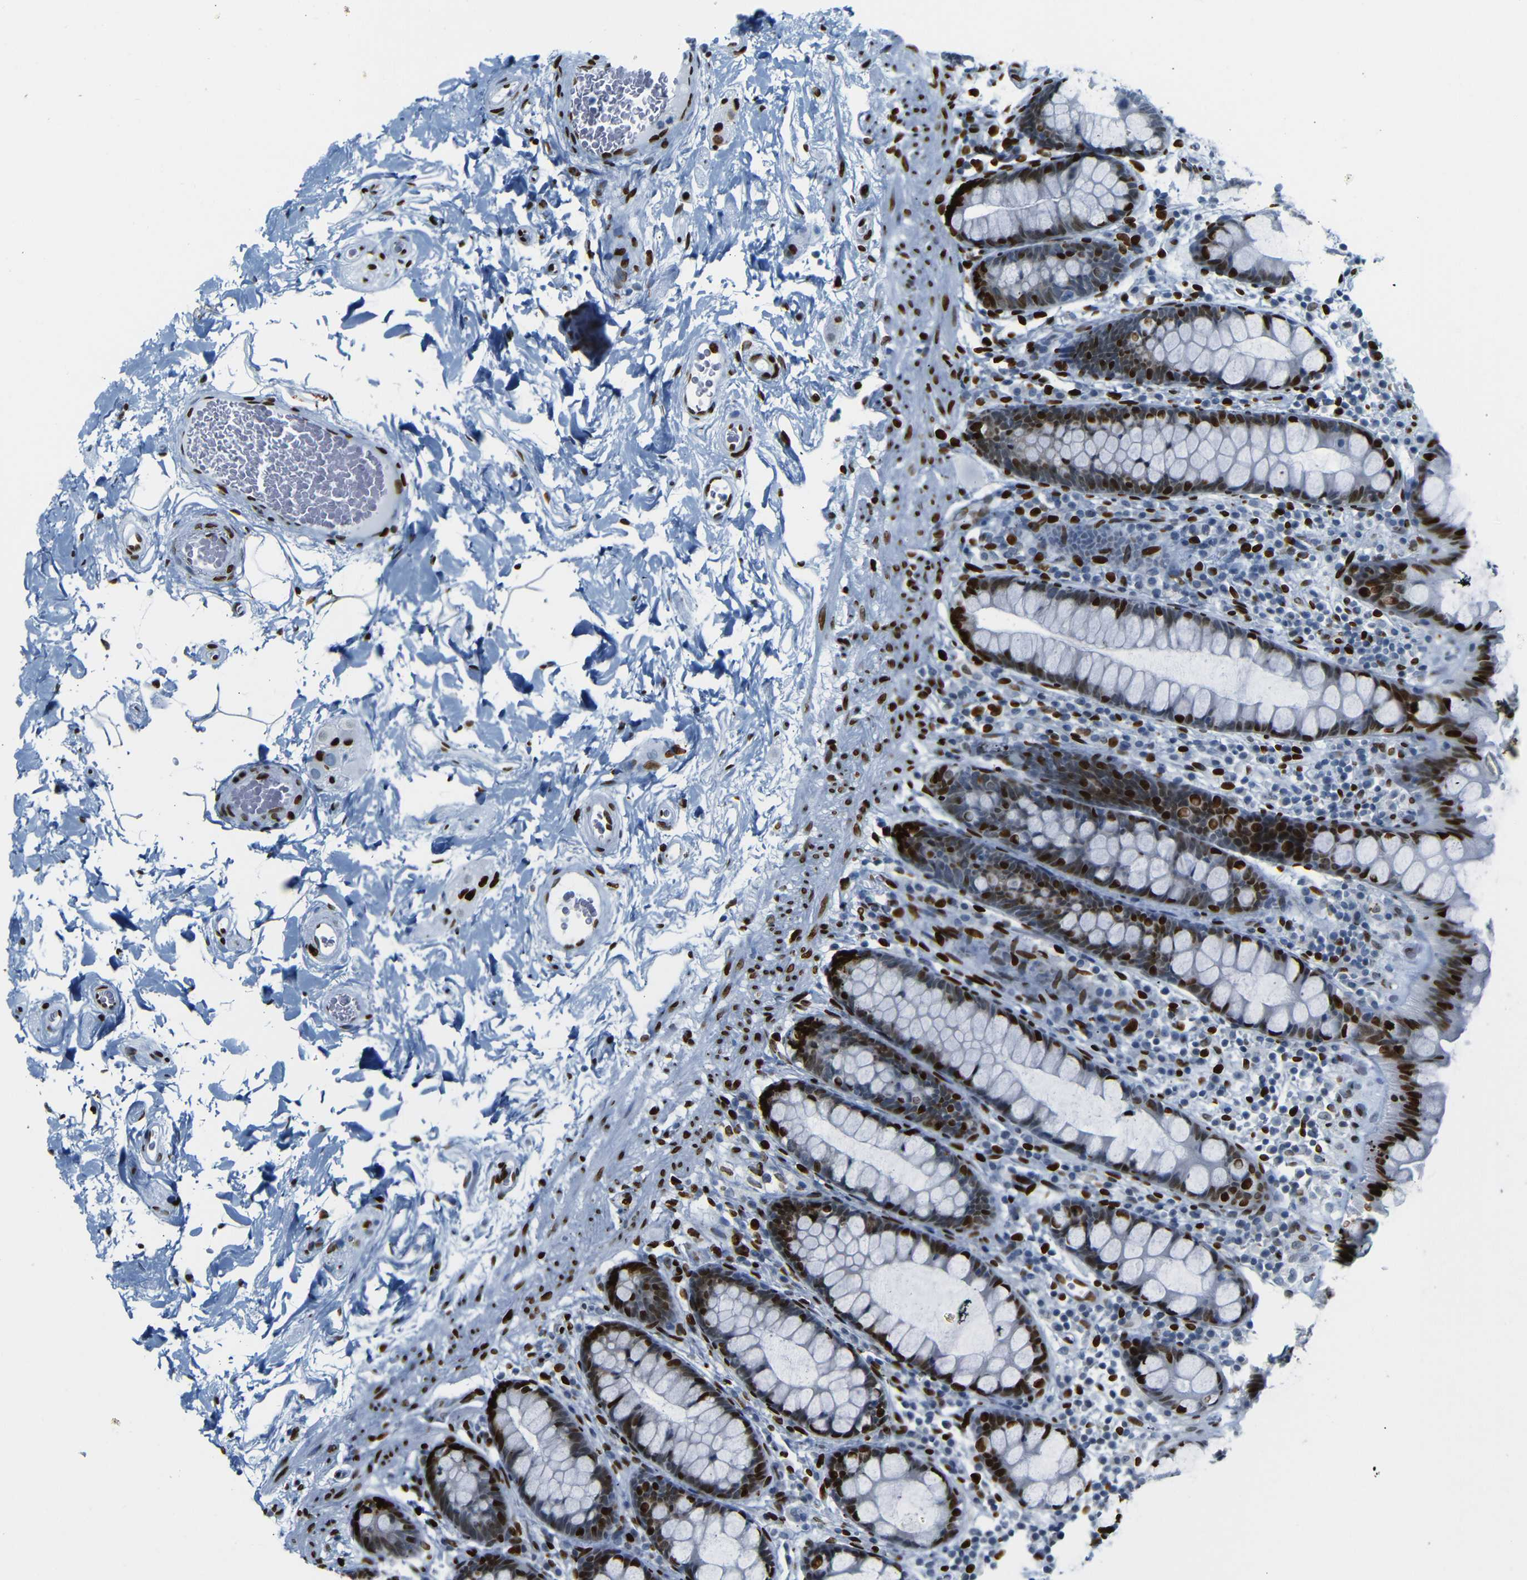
{"staining": {"intensity": "strong", "quantity": ">75%", "location": "nuclear"}, "tissue": "colon", "cell_type": "Endothelial cells", "image_type": "normal", "snomed": [{"axis": "morphology", "description": "Normal tissue, NOS"}, {"axis": "topography", "description": "Colon"}], "caption": "This micrograph demonstrates immunohistochemistry staining of normal colon, with high strong nuclear staining in about >75% of endothelial cells.", "gene": "NPIPB15", "patient": {"sex": "female", "age": 80}}